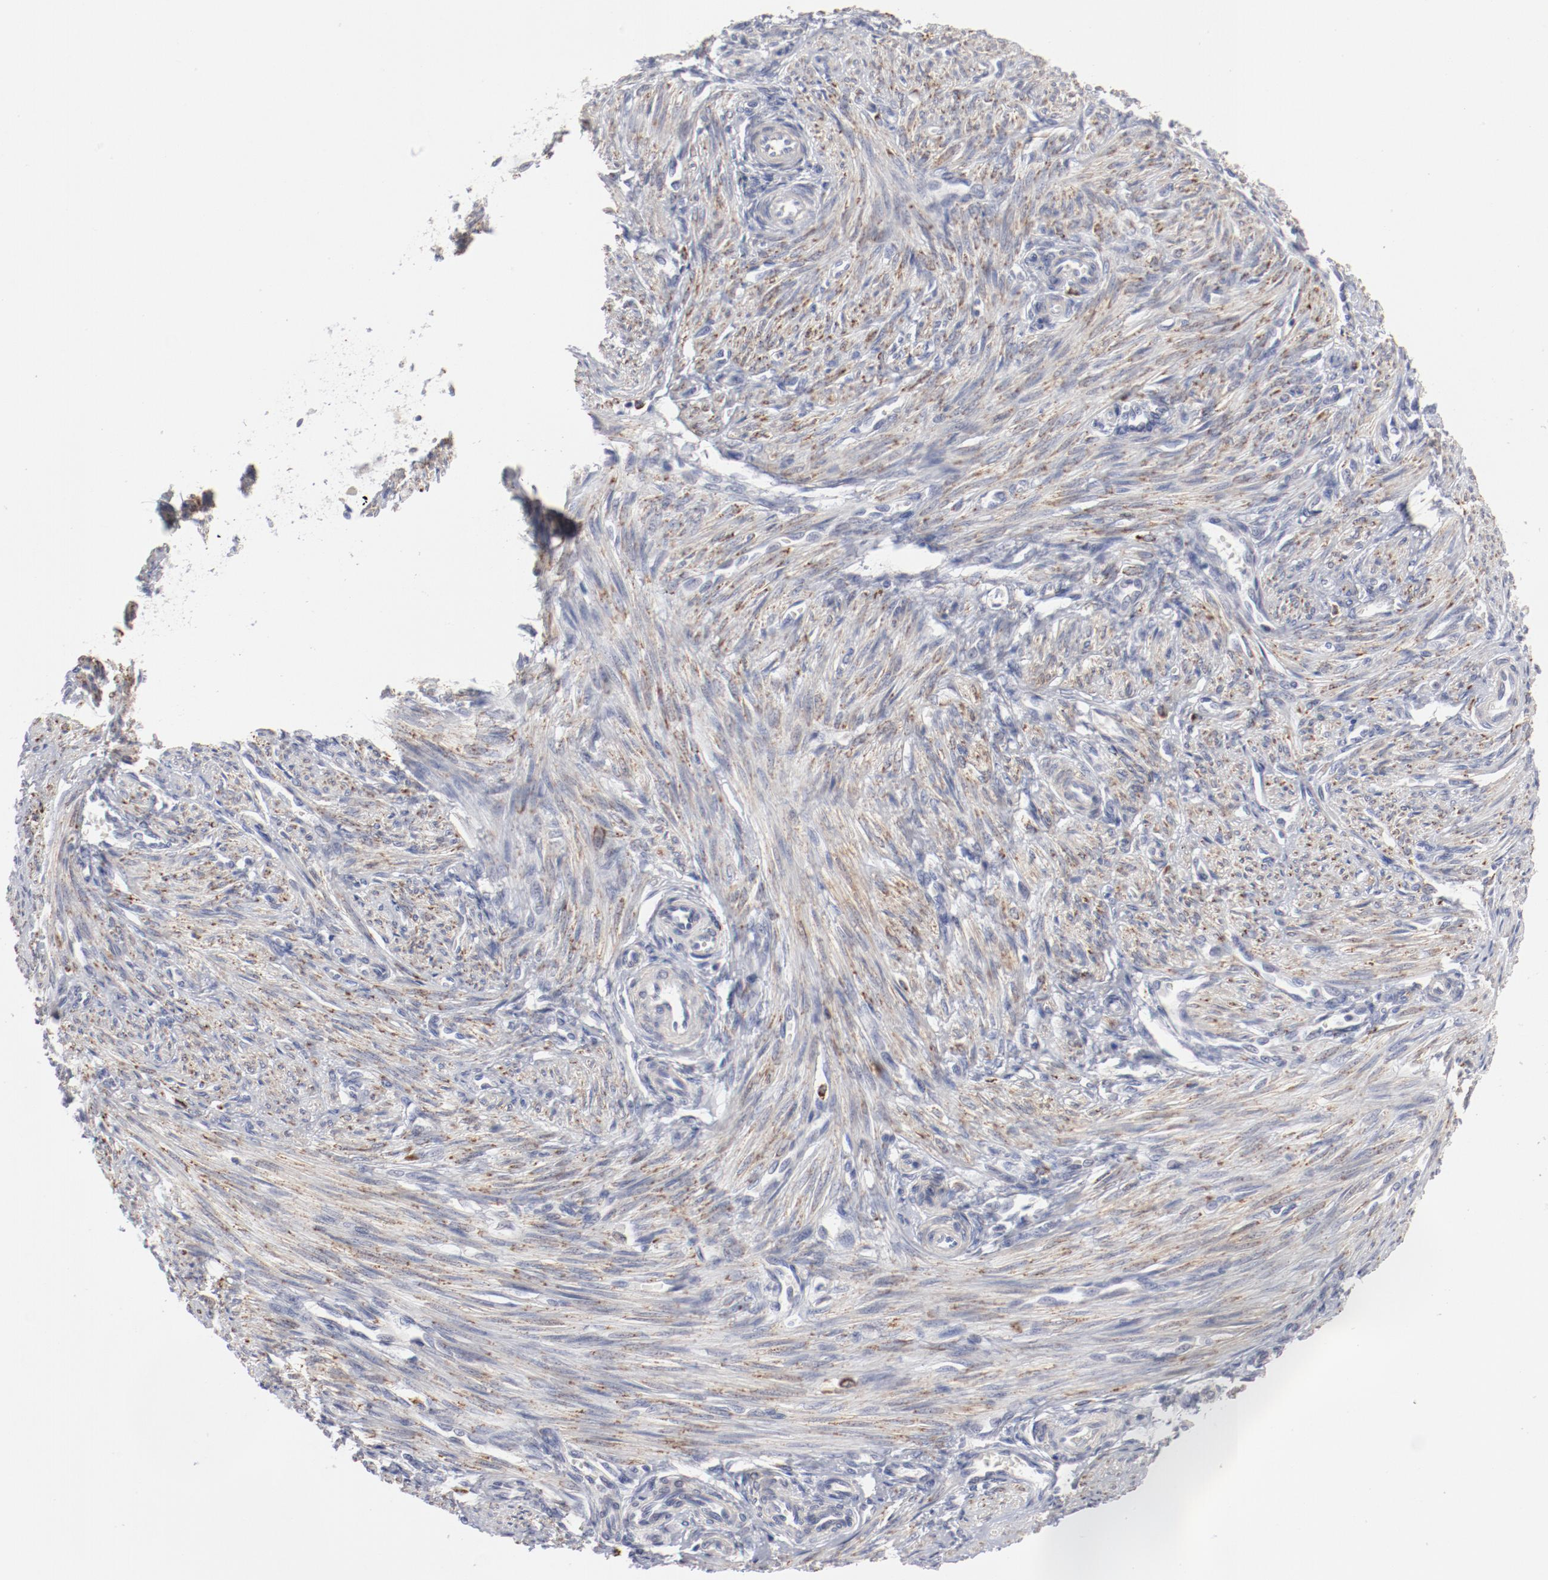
{"staining": {"intensity": "negative", "quantity": "none", "location": "none"}, "tissue": "endometrium", "cell_type": "Cells in endometrial stroma", "image_type": "normal", "snomed": [{"axis": "morphology", "description": "Normal tissue, NOS"}, {"axis": "topography", "description": "Endometrium"}], "caption": "This is an immunohistochemistry photomicrograph of normal human endometrium. There is no positivity in cells in endometrial stroma.", "gene": "SH3BGR", "patient": {"sex": "female", "age": 27}}